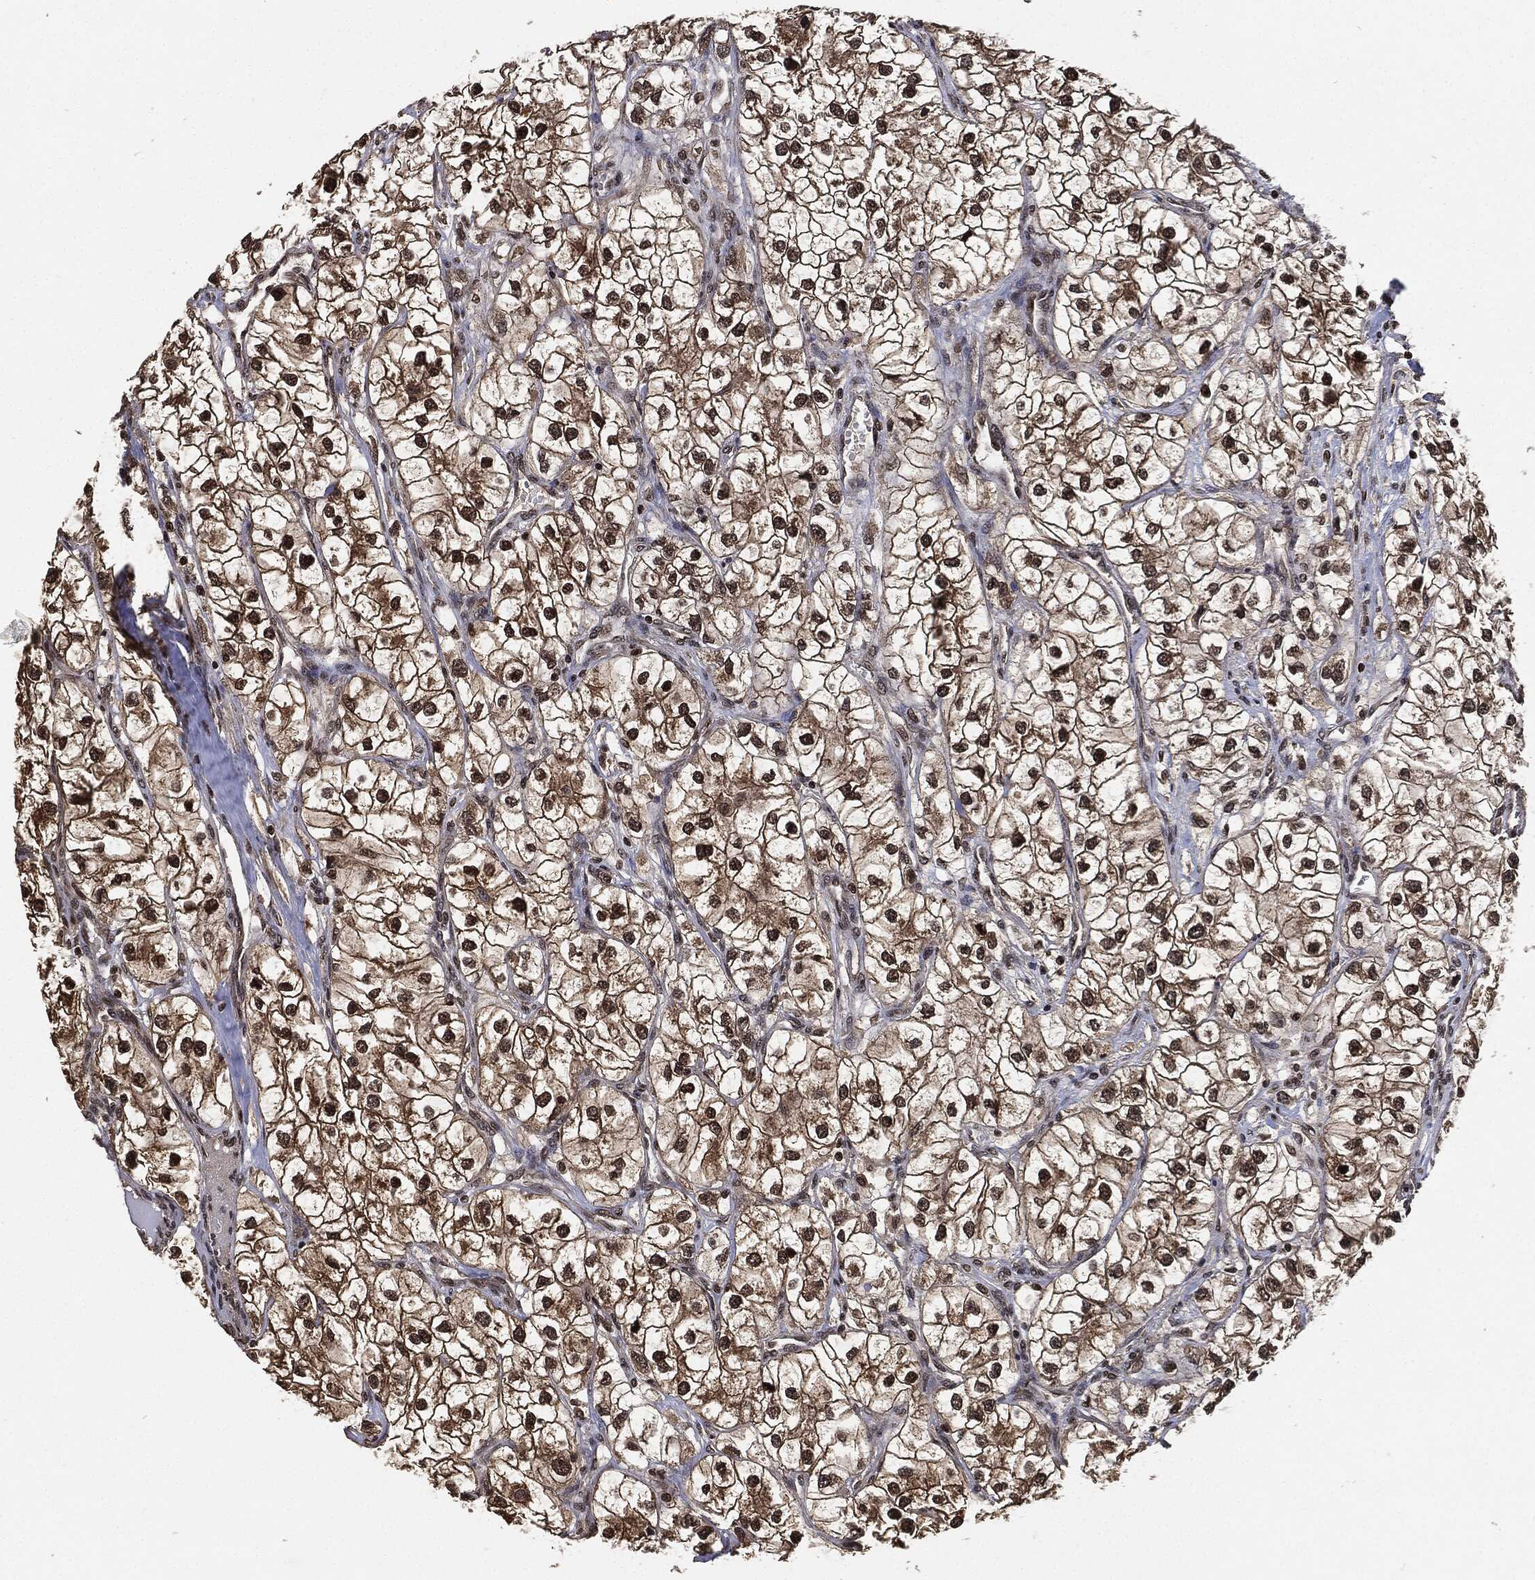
{"staining": {"intensity": "moderate", "quantity": "25%-75%", "location": "cytoplasmic/membranous,nuclear"}, "tissue": "renal cancer", "cell_type": "Tumor cells", "image_type": "cancer", "snomed": [{"axis": "morphology", "description": "Adenocarcinoma, NOS"}, {"axis": "topography", "description": "Kidney"}], "caption": "Adenocarcinoma (renal) stained with immunohistochemistry exhibits moderate cytoplasmic/membranous and nuclear expression in approximately 25%-75% of tumor cells.", "gene": "PDK1", "patient": {"sex": "male", "age": 59}}